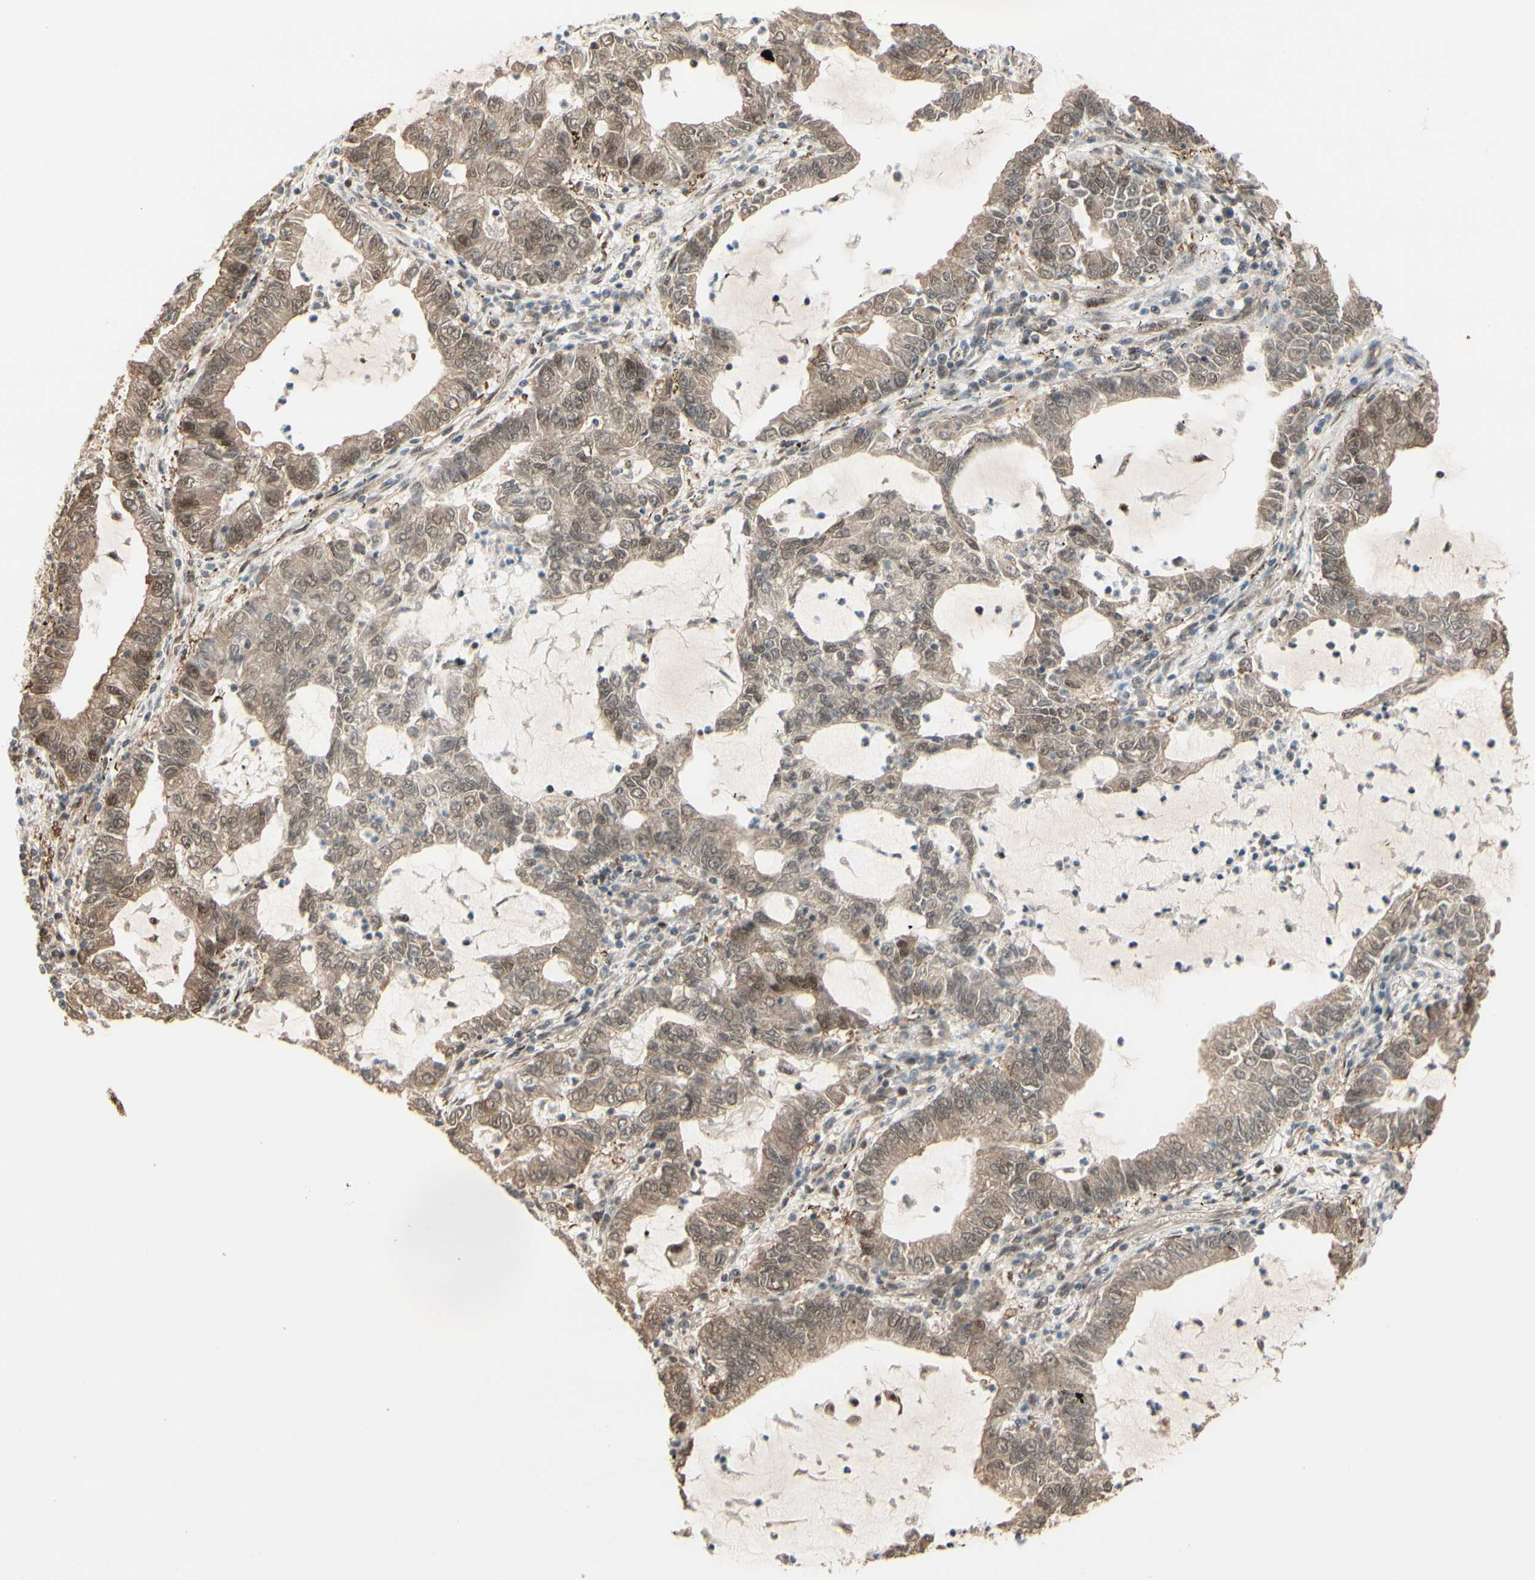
{"staining": {"intensity": "moderate", "quantity": ">75%", "location": "cytoplasmic/membranous,nuclear"}, "tissue": "lung cancer", "cell_type": "Tumor cells", "image_type": "cancer", "snomed": [{"axis": "morphology", "description": "Adenocarcinoma, NOS"}, {"axis": "topography", "description": "Lung"}], "caption": "This is an image of IHC staining of lung cancer (adenocarcinoma), which shows moderate staining in the cytoplasmic/membranous and nuclear of tumor cells.", "gene": "HSF1", "patient": {"sex": "female", "age": 51}}